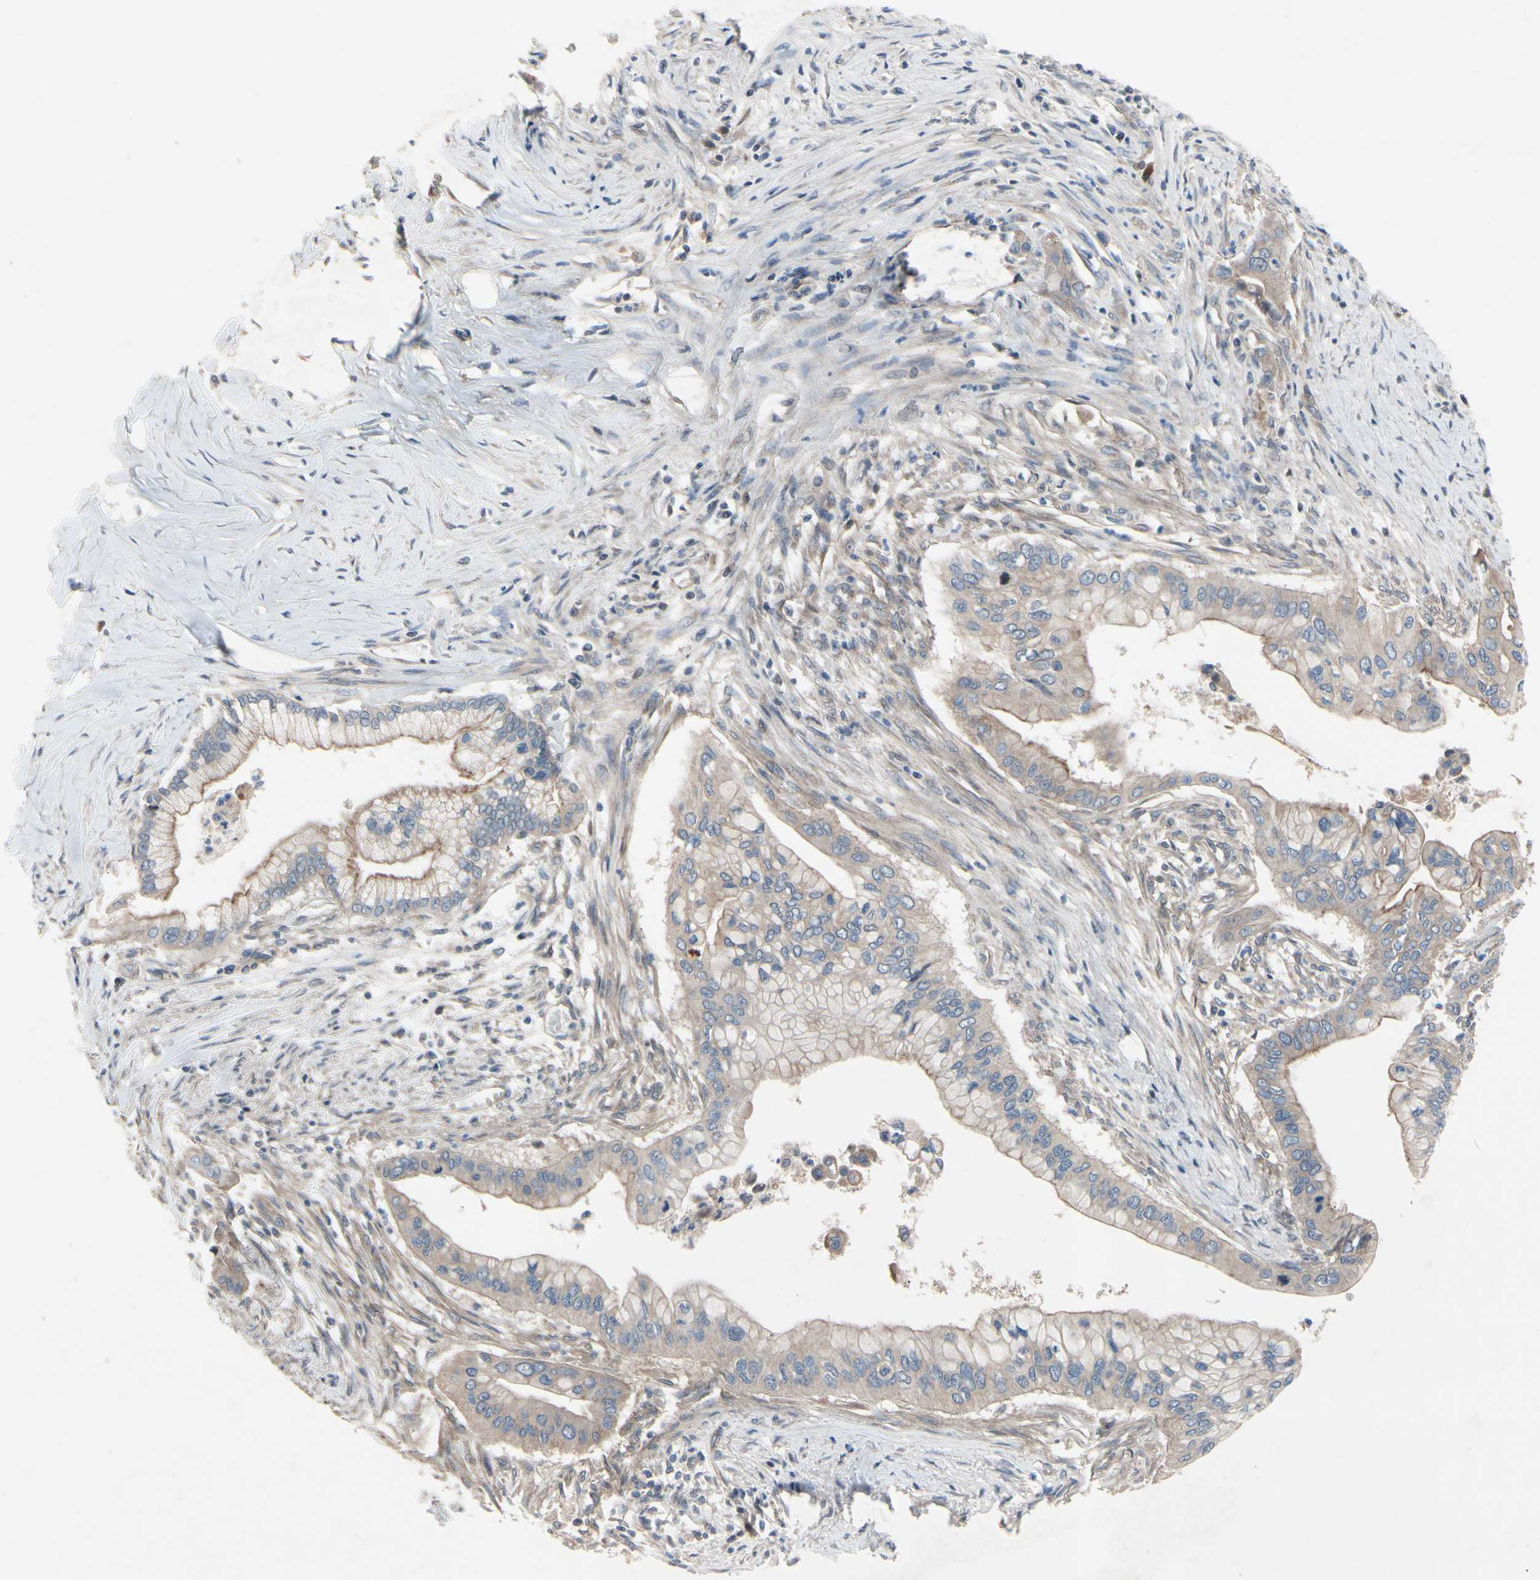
{"staining": {"intensity": "weak", "quantity": "25%-75%", "location": "cytoplasmic/membranous"}, "tissue": "pancreatic cancer", "cell_type": "Tumor cells", "image_type": "cancer", "snomed": [{"axis": "morphology", "description": "Adenocarcinoma, NOS"}, {"axis": "topography", "description": "Pancreas"}], "caption": "This is a histology image of IHC staining of pancreatic adenocarcinoma, which shows weak expression in the cytoplasmic/membranous of tumor cells.", "gene": "ICAM5", "patient": {"sex": "male", "age": 59}}